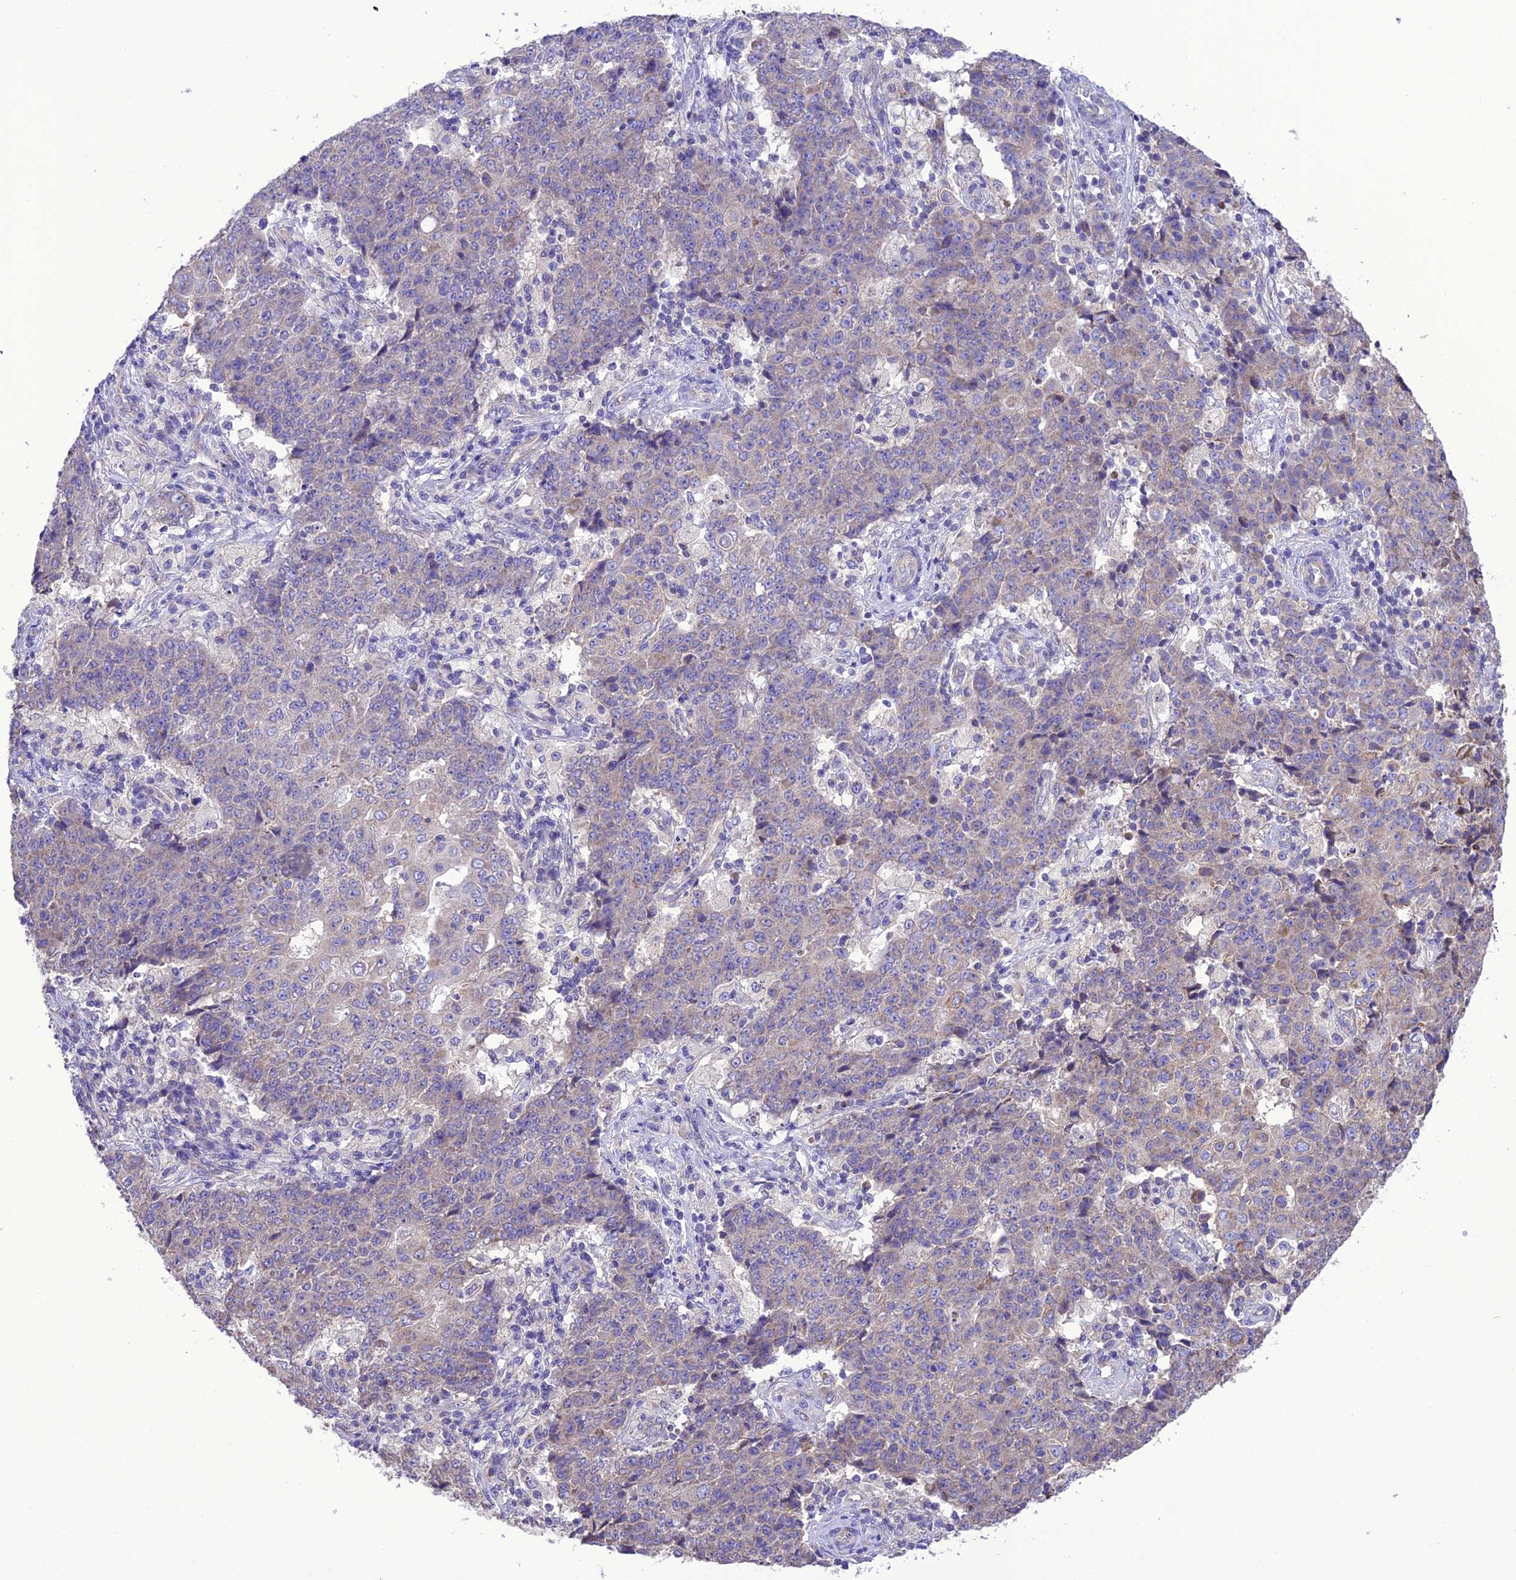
{"staining": {"intensity": "weak", "quantity": "<25%", "location": "cytoplasmic/membranous"}, "tissue": "ovarian cancer", "cell_type": "Tumor cells", "image_type": "cancer", "snomed": [{"axis": "morphology", "description": "Carcinoma, endometroid"}, {"axis": "topography", "description": "Ovary"}], "caption": "IHC photomicrograph of neoplastic tissue: endometroid carcinoma (ovarian) stained with DAB exhibits no significant protein expression in tumor cells.", "gene": "MAP3K12", "patient": {"sex": "female", "age": 42}}